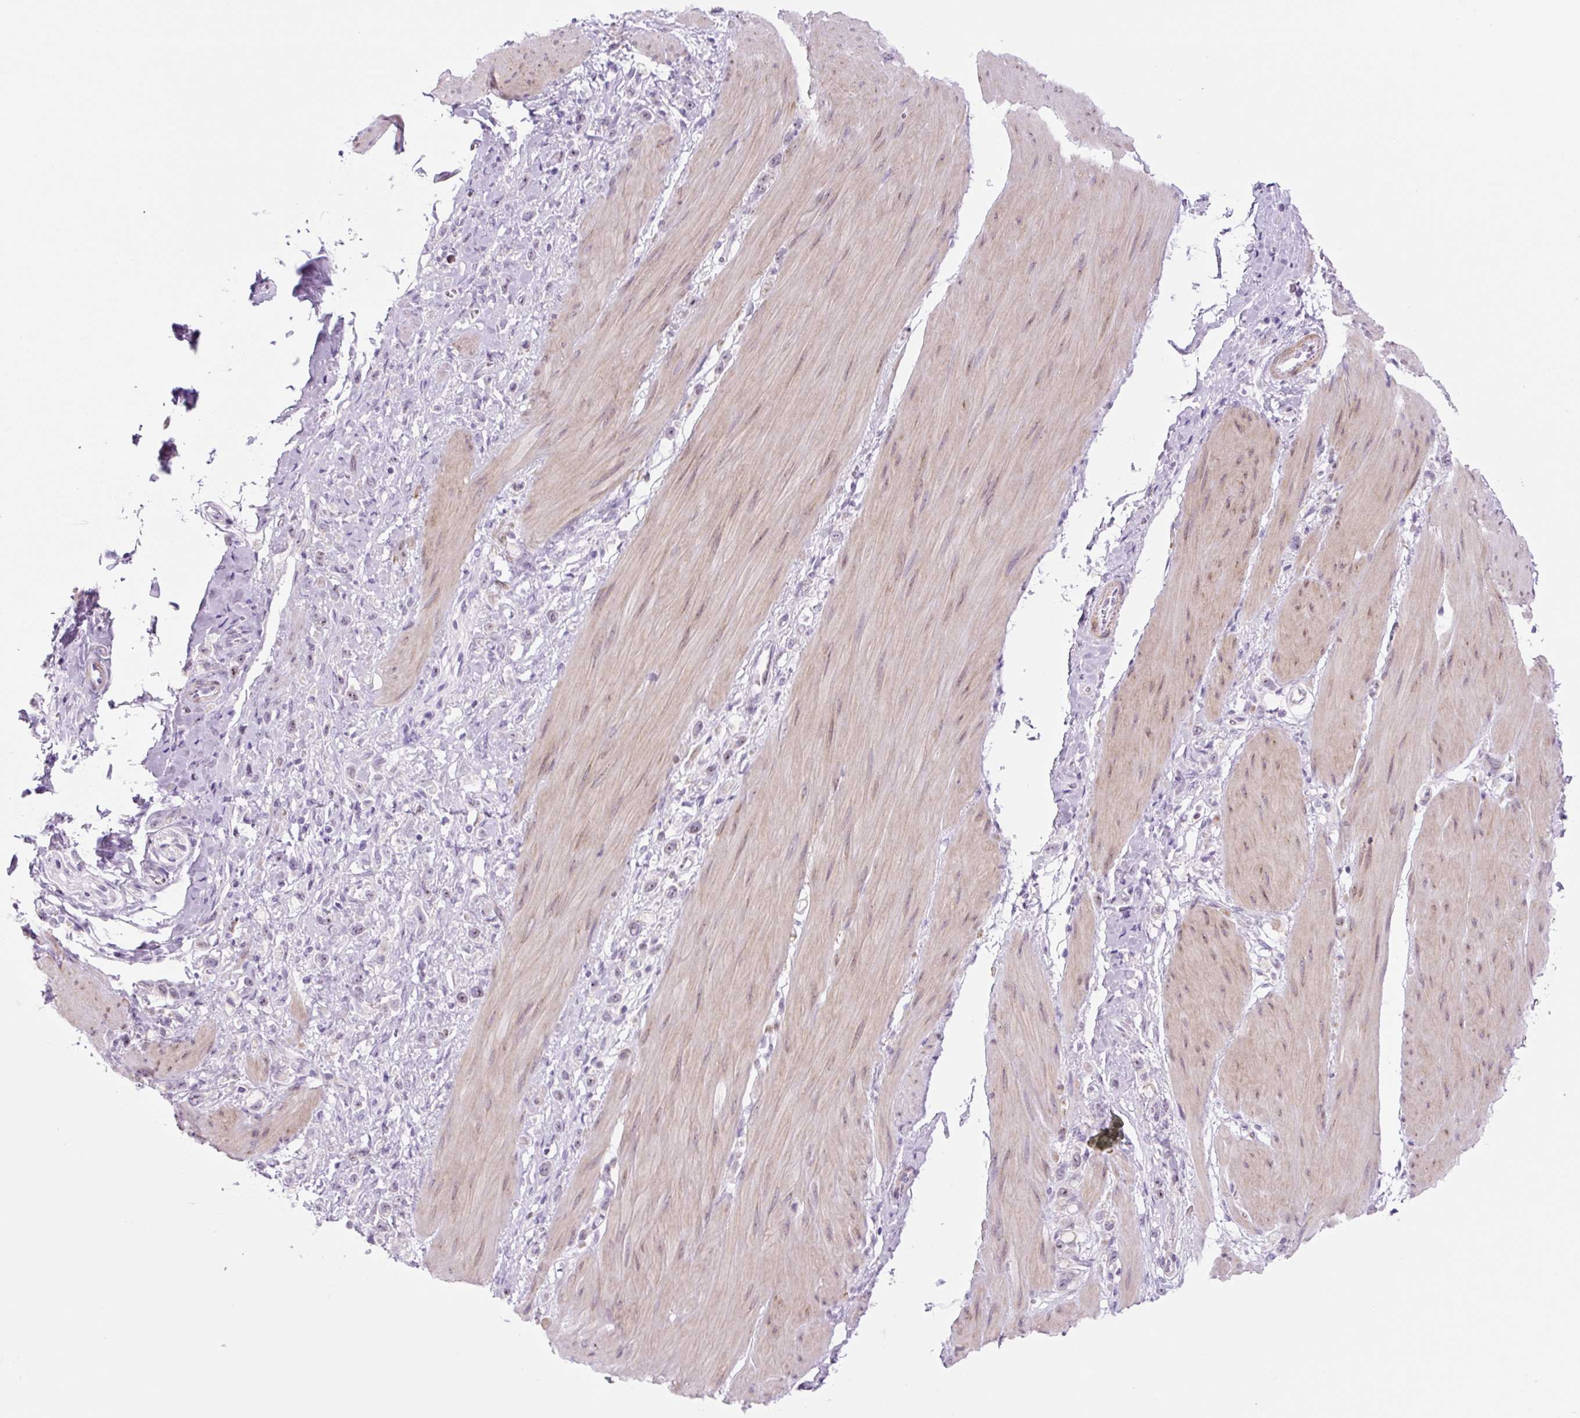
{"staining": {"intensity": "weak", "quantity": "<25%", "location": "nuclear"}, "tissue": "stomach cancer", "cell_type": "Tumor cells", "image_type": "cancer", "snomed": [{"axis": "morphology", "description": "Adenocarcinoma, NOS"}, {"axis": "topography", "description": "Stomach"}], "caption": "The photomicrograph reveals no staining of tumor cells in stomach adenocarcinoma. The staining was performed using DAB (3,3'-diaminobenzidine) to visualize the protein expression in brown, while the nuclei were stained in blue with hematoxylin (Magnification: 20x).", "gene": "RRS1", "patient": {"sex": "female", "age": 65}}